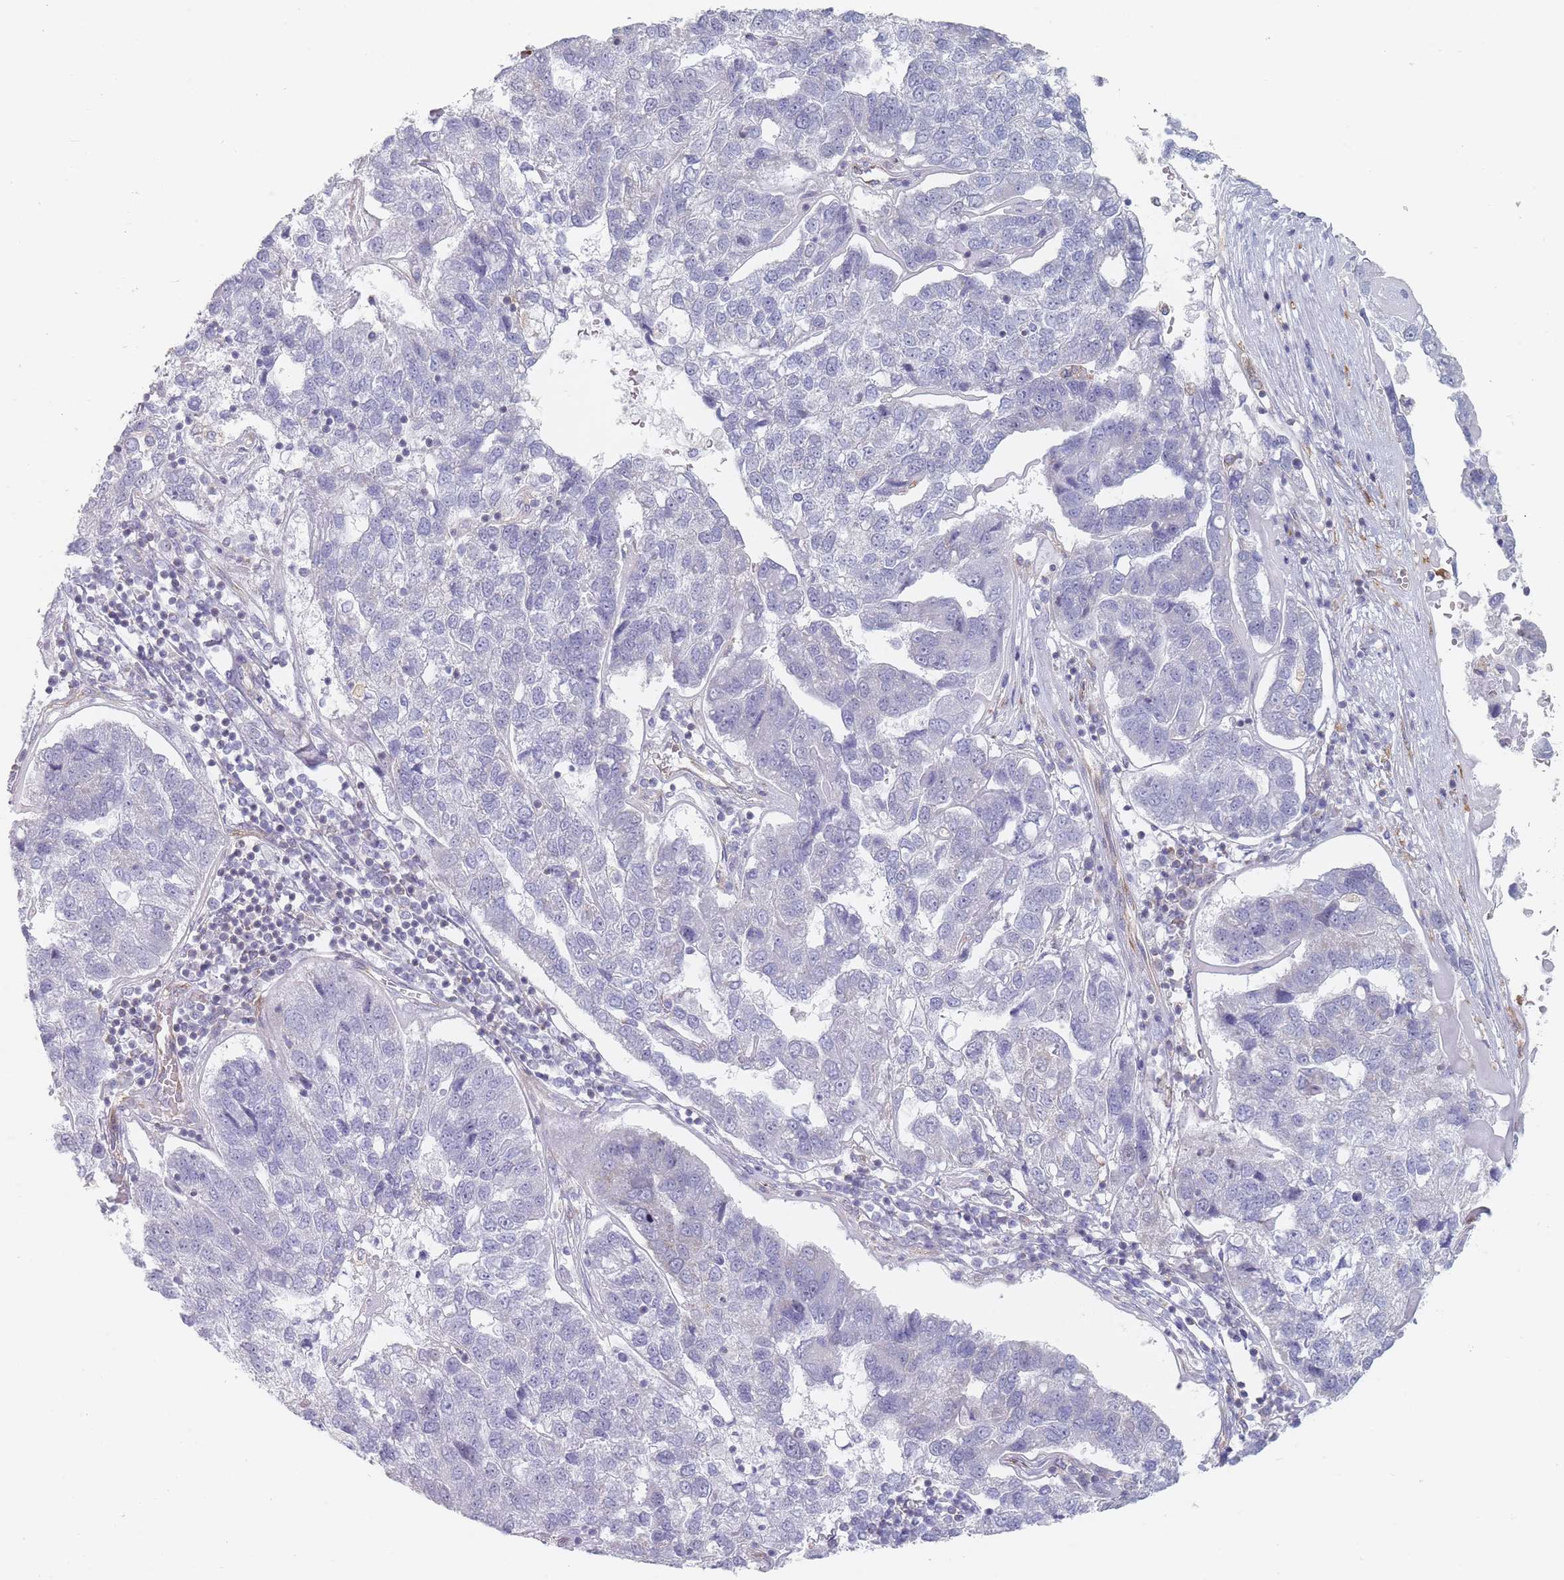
{"staining": {"intensity": "negative", "quantity": "none", "location": "none"}, "tissue": "pancreatic cancer", "cell_type": "Tumor cells", "image_type": "cancer", "snomed": [{"axis": "morphology", "description": "Adenocarcinoma, NOS"}, {"axis": "topography", "description": "Pancreas"}], "caption": "Pancreatic cancer was stained to show a protein in brown. There is no significant positivity in tumor cells. Nuclei are stained in blue.", "gene": "MAP1S", "patient": {"sex": "female", "age": 61}}